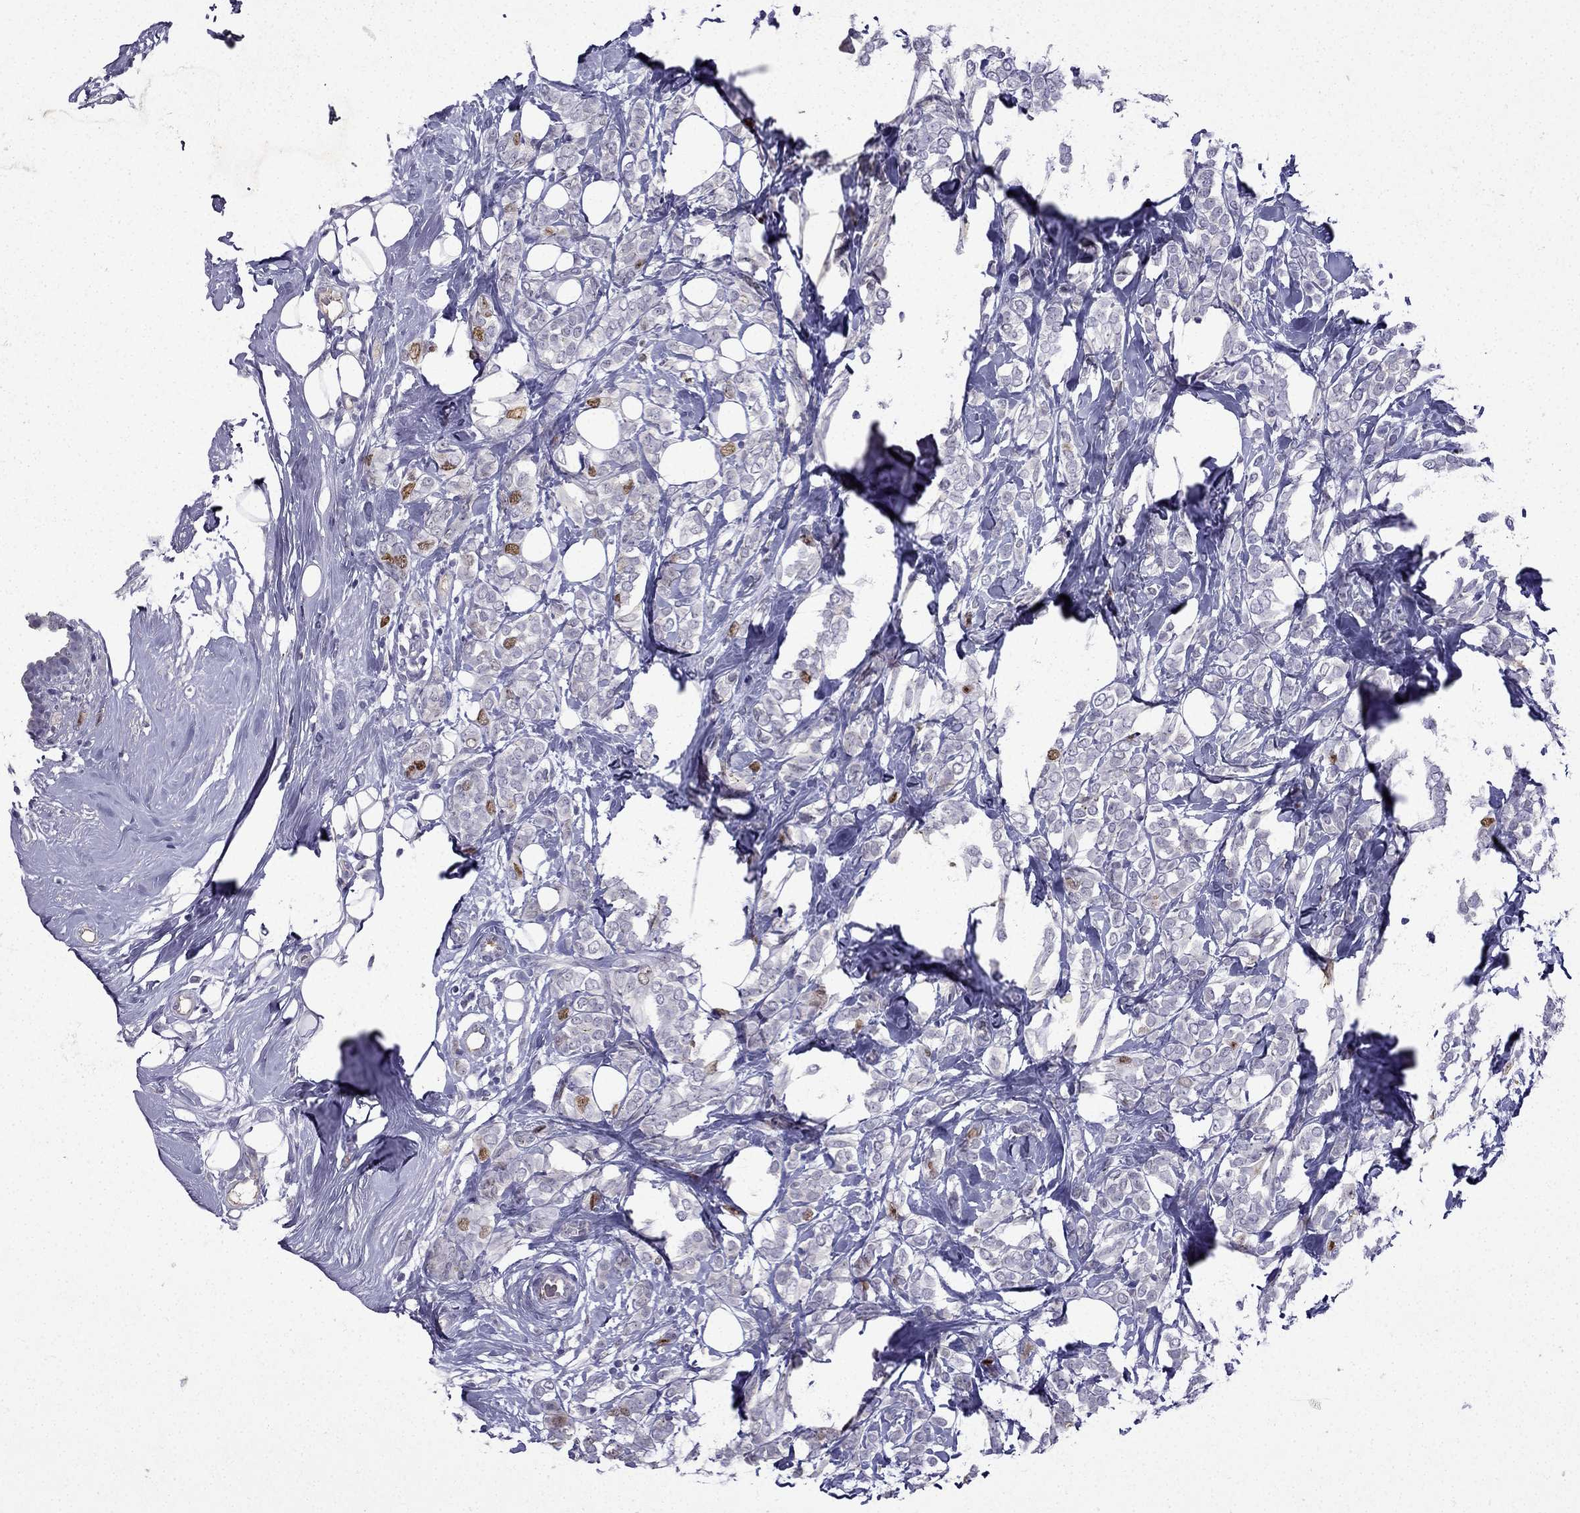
{"staining": {"intensity": "moderate", "quantity": "<25%", "location": "nuclear"}, "tissue": "breast cancer", "cell_type": "Tumor cells", "image_type": "cancer", "snomed": [{"axis": "morphology", "description": "Lobular carcinoma"}, {"axis": "topography", "description": "Breast"}], "caption": "Breast cancer (lobular carcinoma) stained with a protein marker demonstrates moderate staining in tumor cells.", "gene": "UHRF1", "patient": {"sex": "female", "age": 49}}